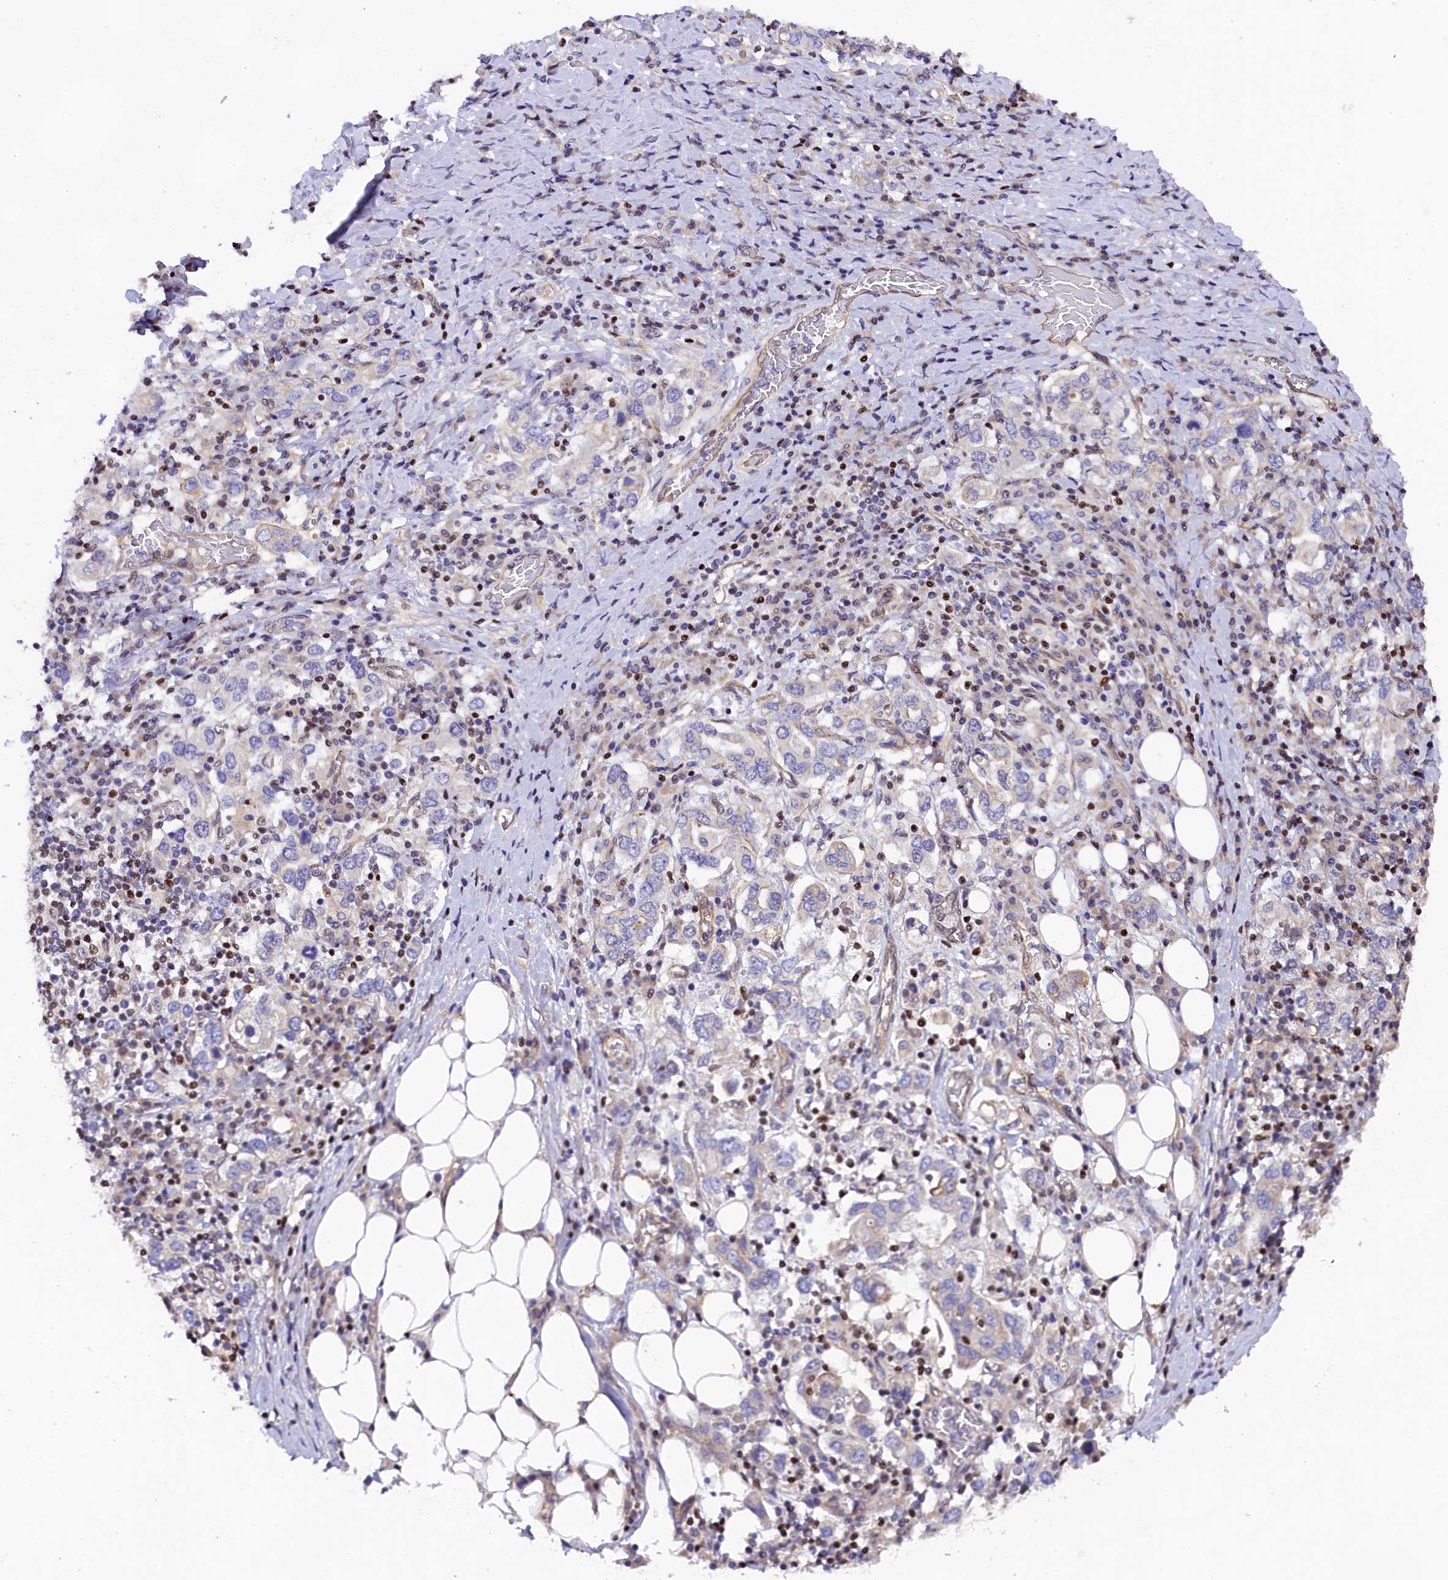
{"staining": {"intensity": "negative", "quantity": "none", "location": "none"}, "tissue": "stomach cancer", "cell_type": "Tumor cells", "image_type": "cancer", "snomed": [{"axis": "morphology", "description": "Adenocarcinoma, NOS"}, {"axis": "topography", "description": "Stomach, upper"}, {"axis": "topography", "description": "Stomach"}], "caption": "Immunohistochemistry (IHC) image of neoplastic tissue: stomach adenocarcinoma stained with DAB (3,3'-diaminobenzidine) displays no significant protein expression in tumor cells.", "gene": "SP4", "patient": {"sex": "male", "age": 62}}